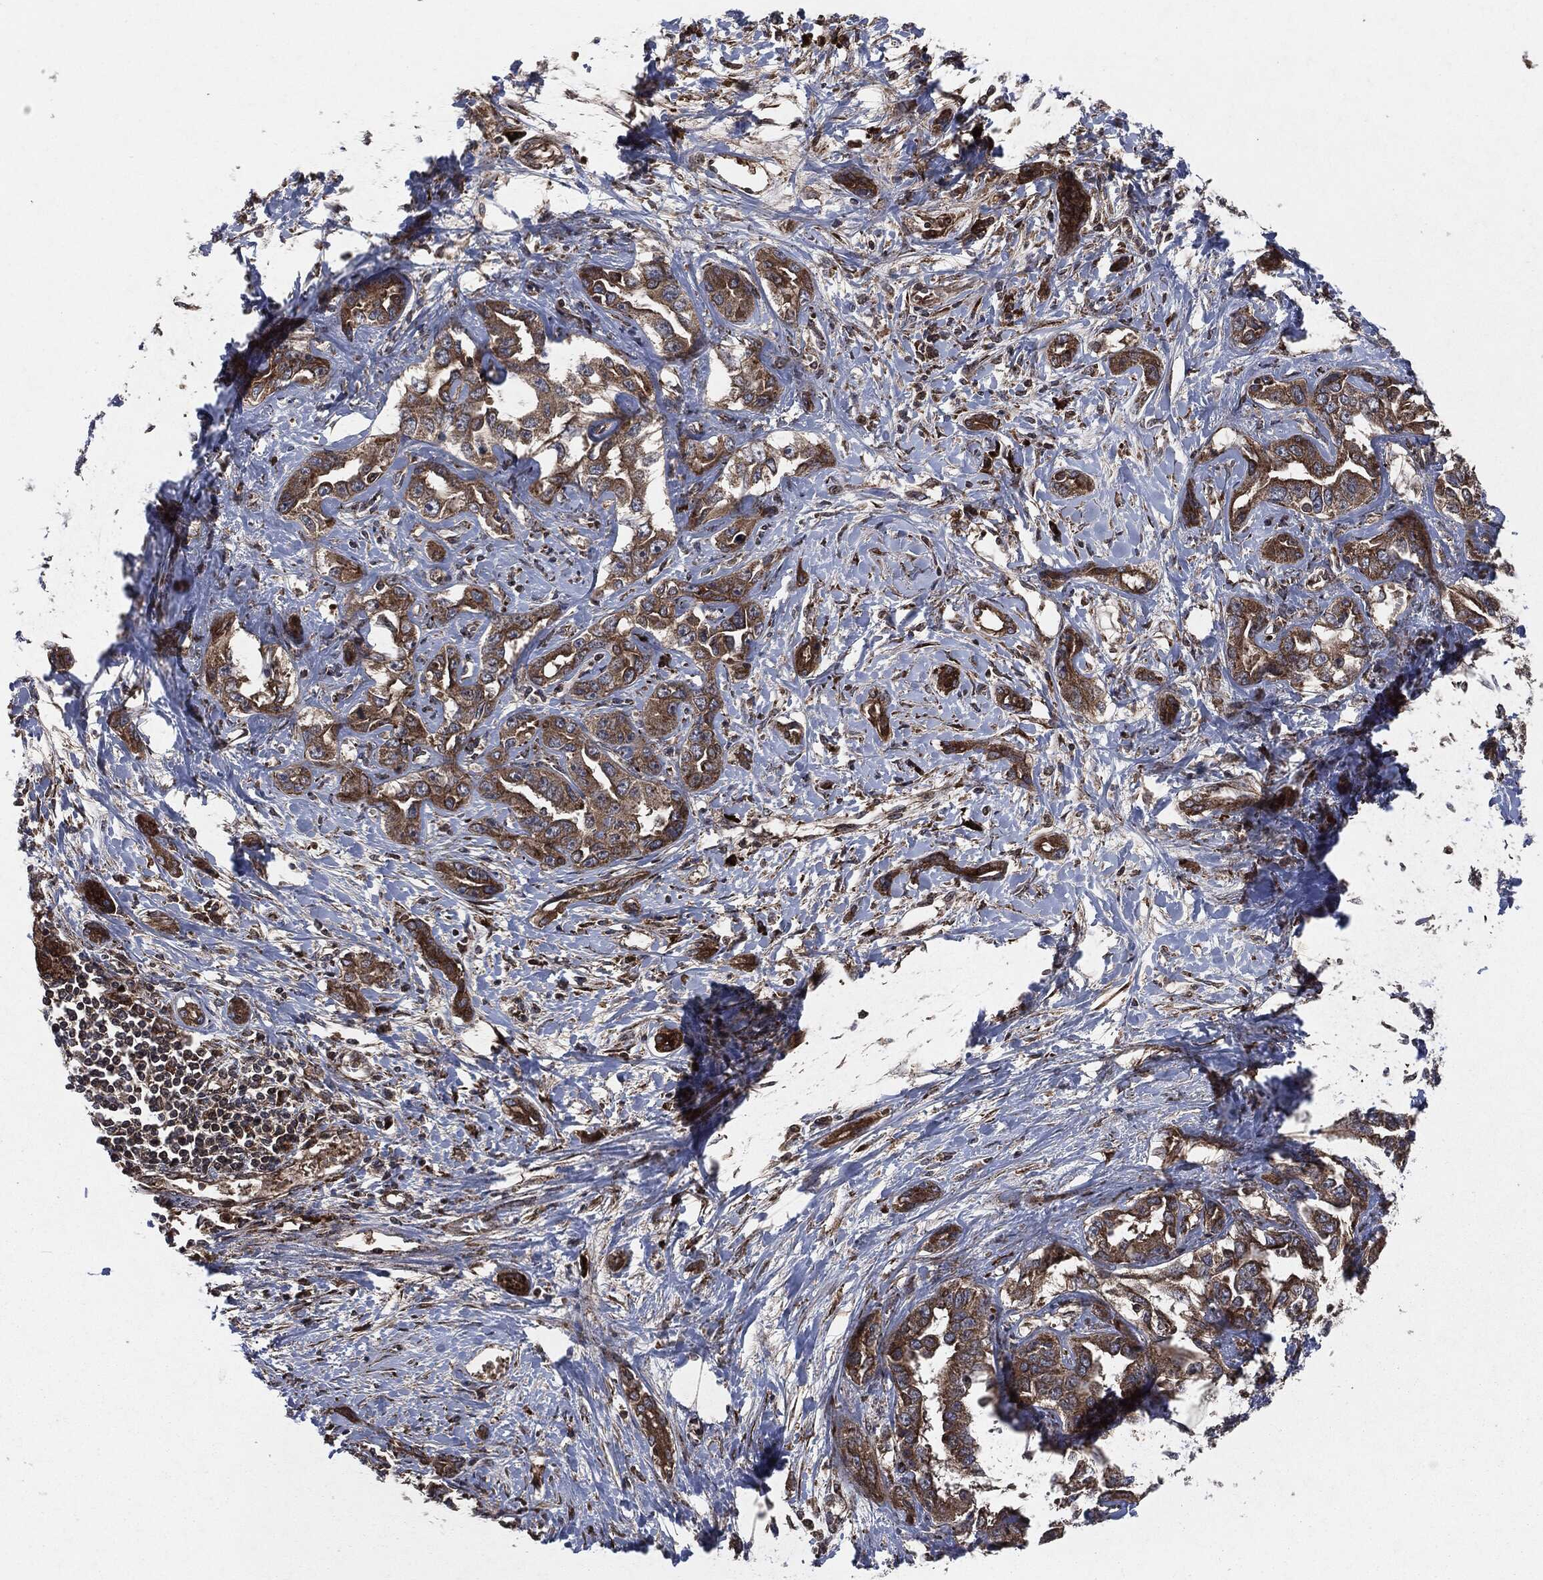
{"staining": {"intensity": "strong", "quantity": "25%-75%", "location": "cytoplasmic/membranous"}, "tissue": "liver cancer", "cell_type": "Tumor cells", "image_type": "cancer", "snomed": [{"axis": "morphology", "description": "Cholangiocarcinoma"}, {"axis": "topography", "description": "Liver"}], "caption": "Immunohistochemistry (DAB (3,3'-diaminobenzidine)) staining of liver cancer (cholangiocarcinoma) exhibits strong cytoplasmic/membranous protein positivity in approximately 25%-75% of tumor cells.", "gene": "RAF1", "patient": {"sex": "male", "age": 59}}